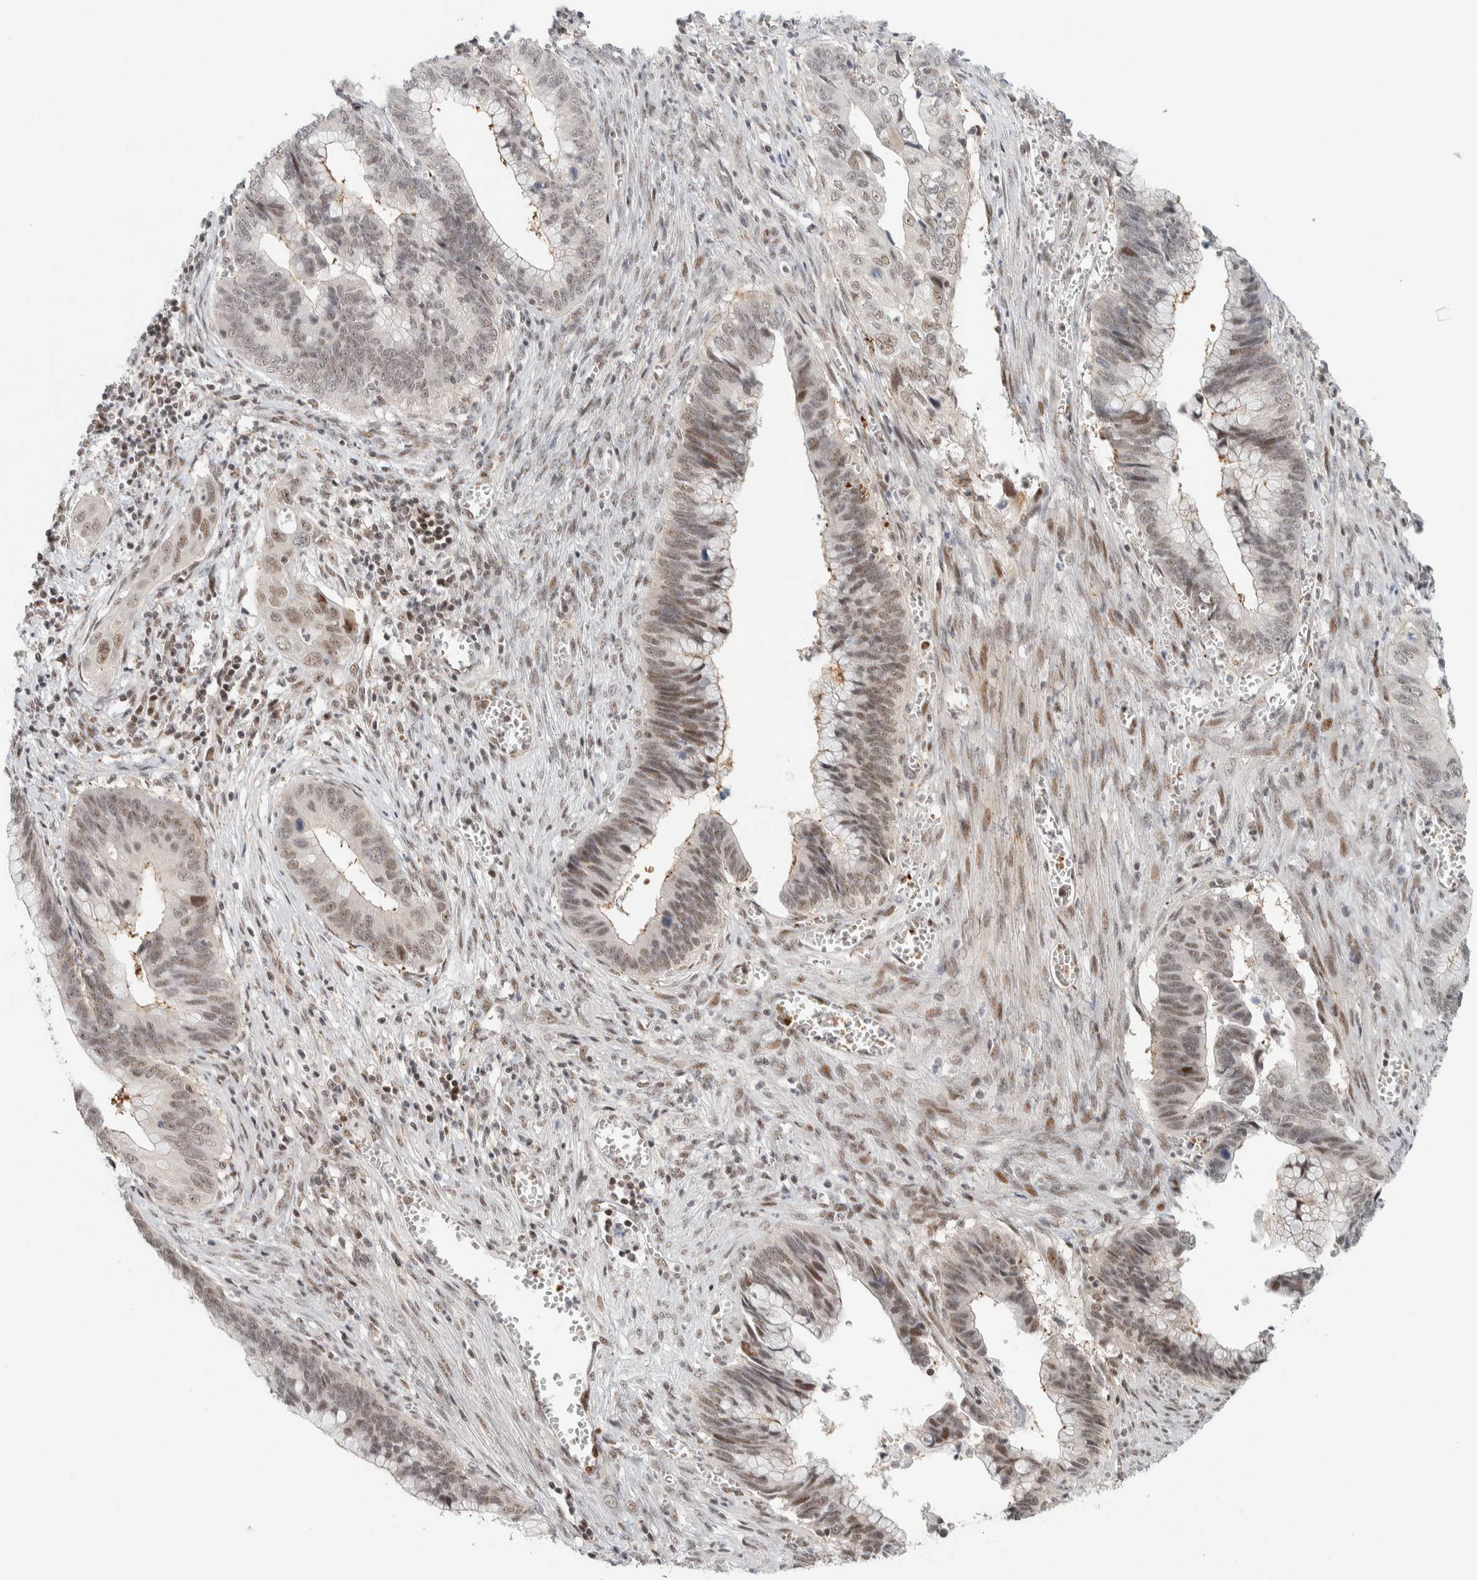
{"staining": {"intensity": "moderate", "quantity": ">75%", "location": "nuclear"}, "tissue": "cervical cancer", "cell_type": "Tumor cells", "image_type": "cancer", "snomed": [{"axis": "morphology", "description": "Adenocarcinoma, NOS"}, {"axis": "topography", "description": "Cervix"}], "caption": "Moderate nuclear protein staining is seen in approximately >75% of tumor cells in cervical cancer (adenocarcinoma).", "gene": "ZBTB2", "patient": {"sex": "female", "age": 44}}